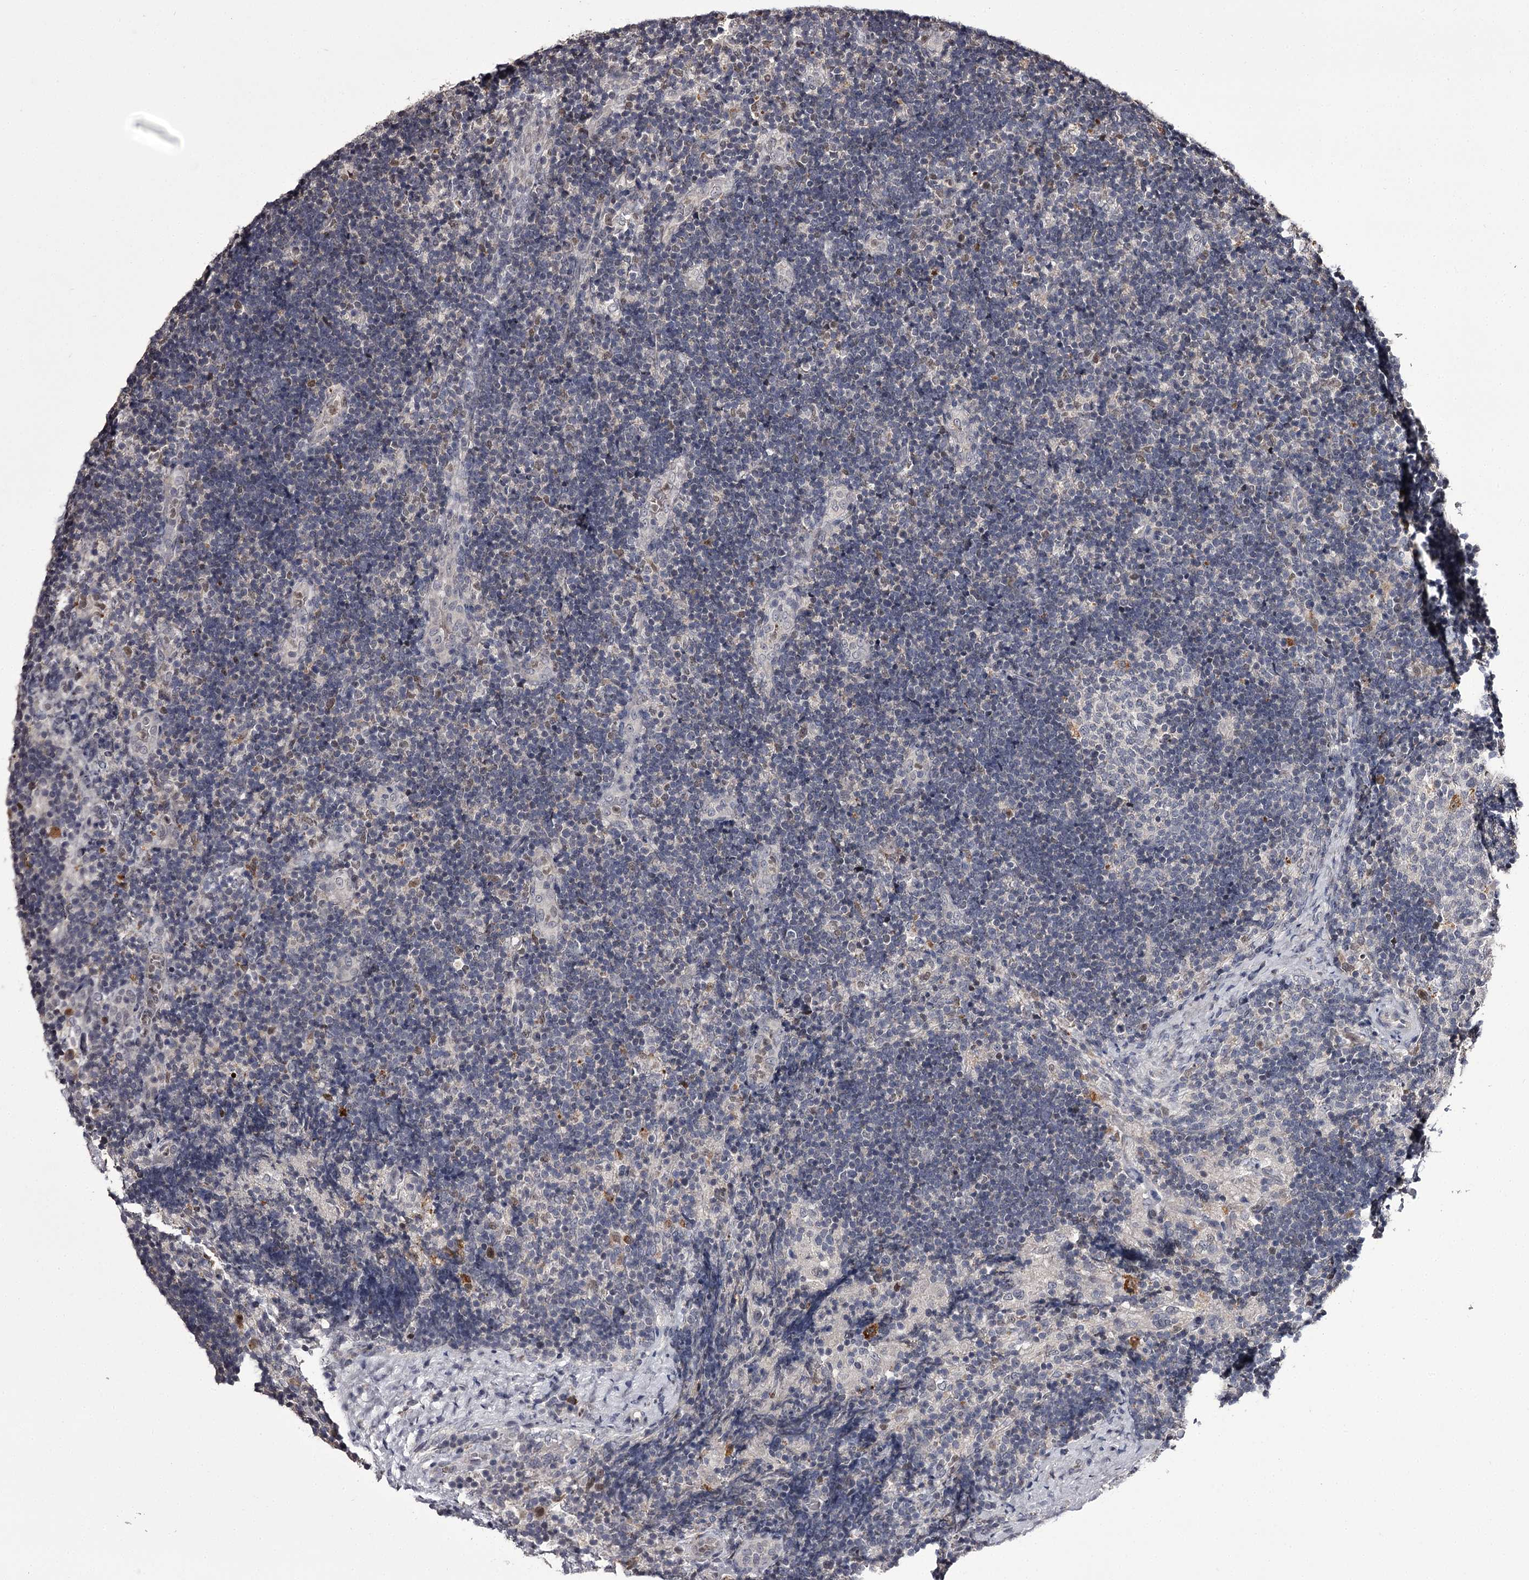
{"staining": {"intensity": "negative", "quantity": "none", "location": "none"}, "tissue": "lymph node", "cell_type": "Germinal center cells", "image_type": "normal", "snomed": [{"axis": "morphology", "description": "Normal tissue, NOS"}, {"axis": "topography", "description": "Lymph node"}], "caption": "Immunohistochemical staining of normal human lymph node exhibits no significant expression in germinal center cells.", "gene": "SLC32A1", "patient": {"sex": "female", "age": 22}}